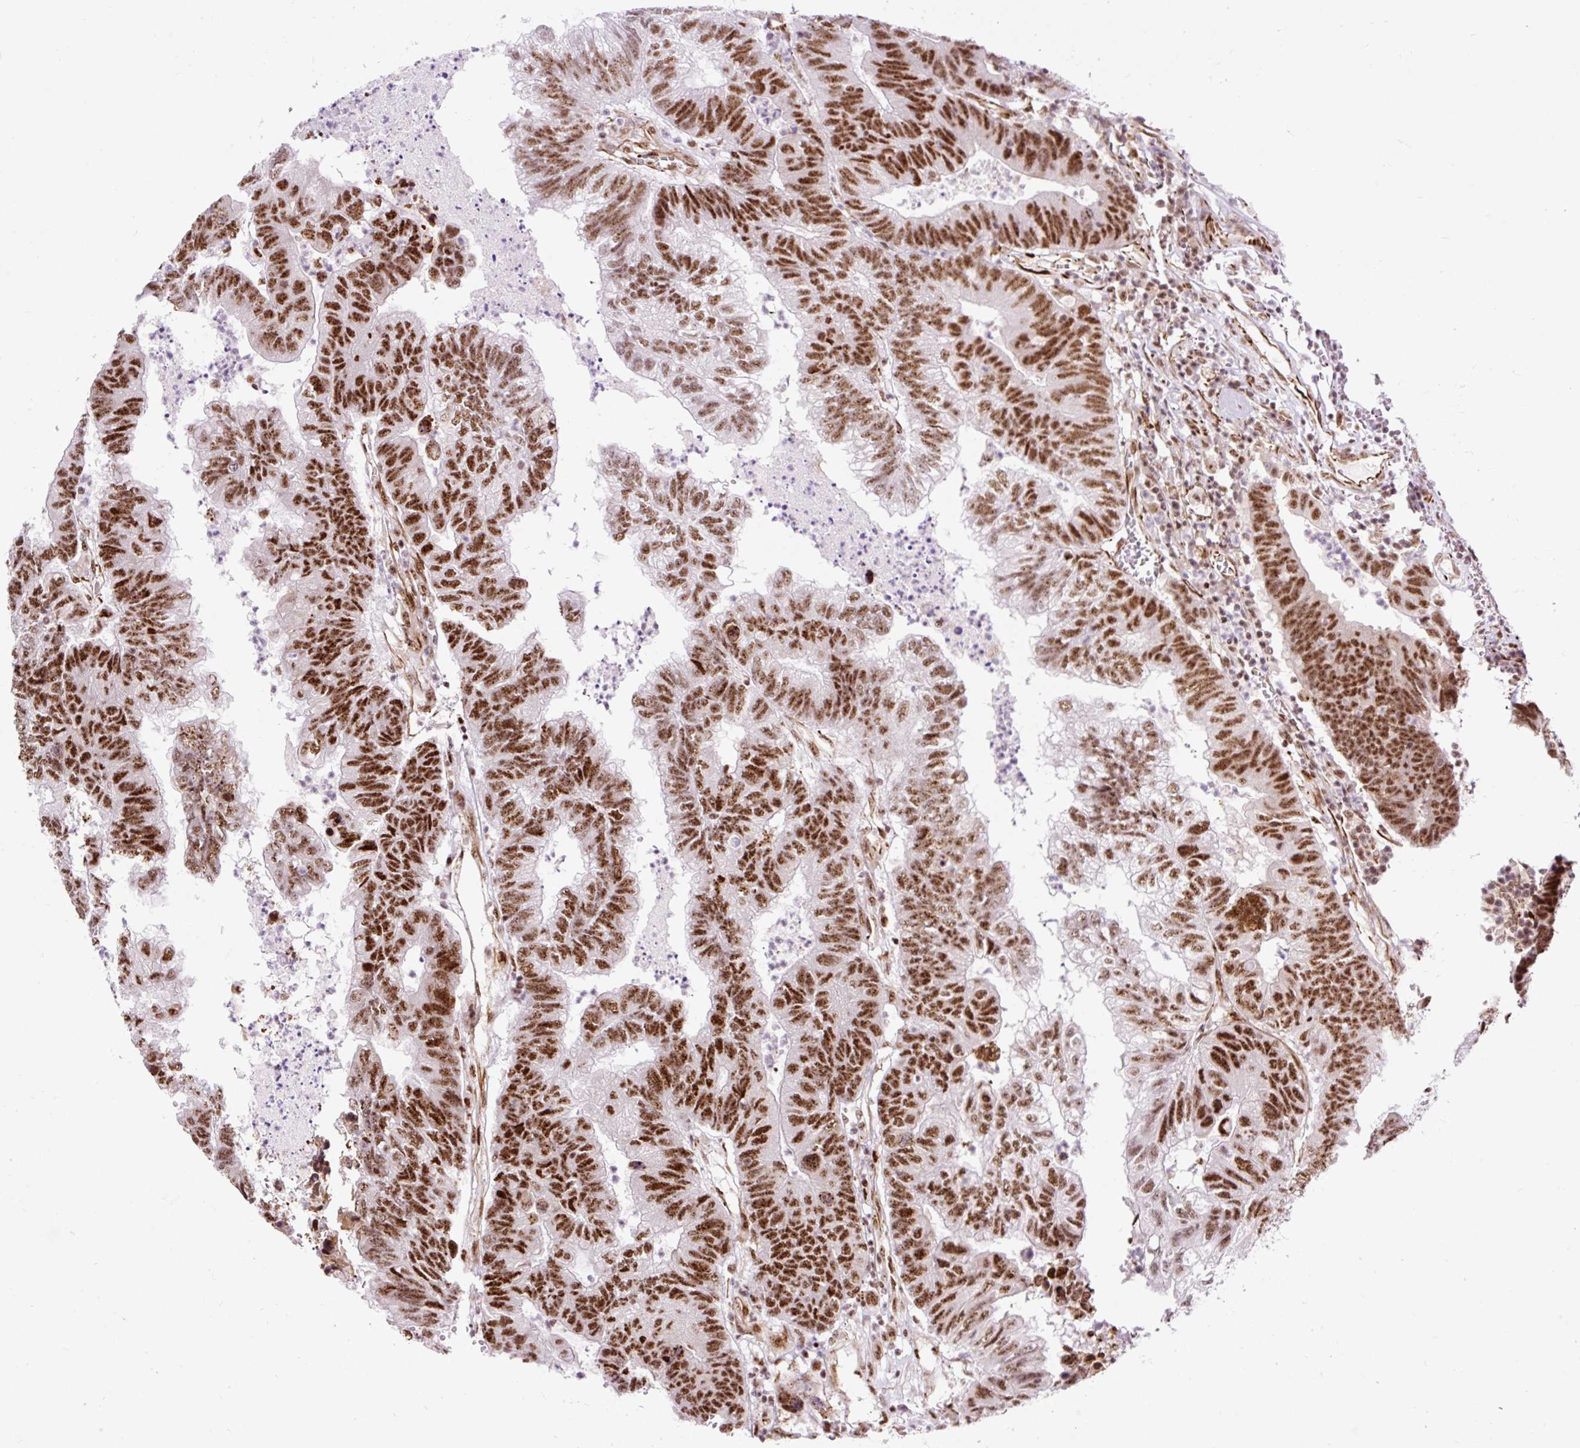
{"staining": {"intensity": "strong", "quantity": ">75%", "location": "nuclear"}, "tissue": "colorectal cancer", "cell_type": "Tumor cells", "image_type": "cancer", "snomed": [{"axis": "morphology", "description": "Adenocarcinoma, NOS"}, {"axis": "topography", "description": "Colon"}], "caption": "Colorectal adenocarcinoma was stained to show a protein in brown. There is high levels of strong nuclear positivity in approximately >75% of tumor cells.", "gene": "LUC7L2", "patient": {"sex": "female", "age": 48}}